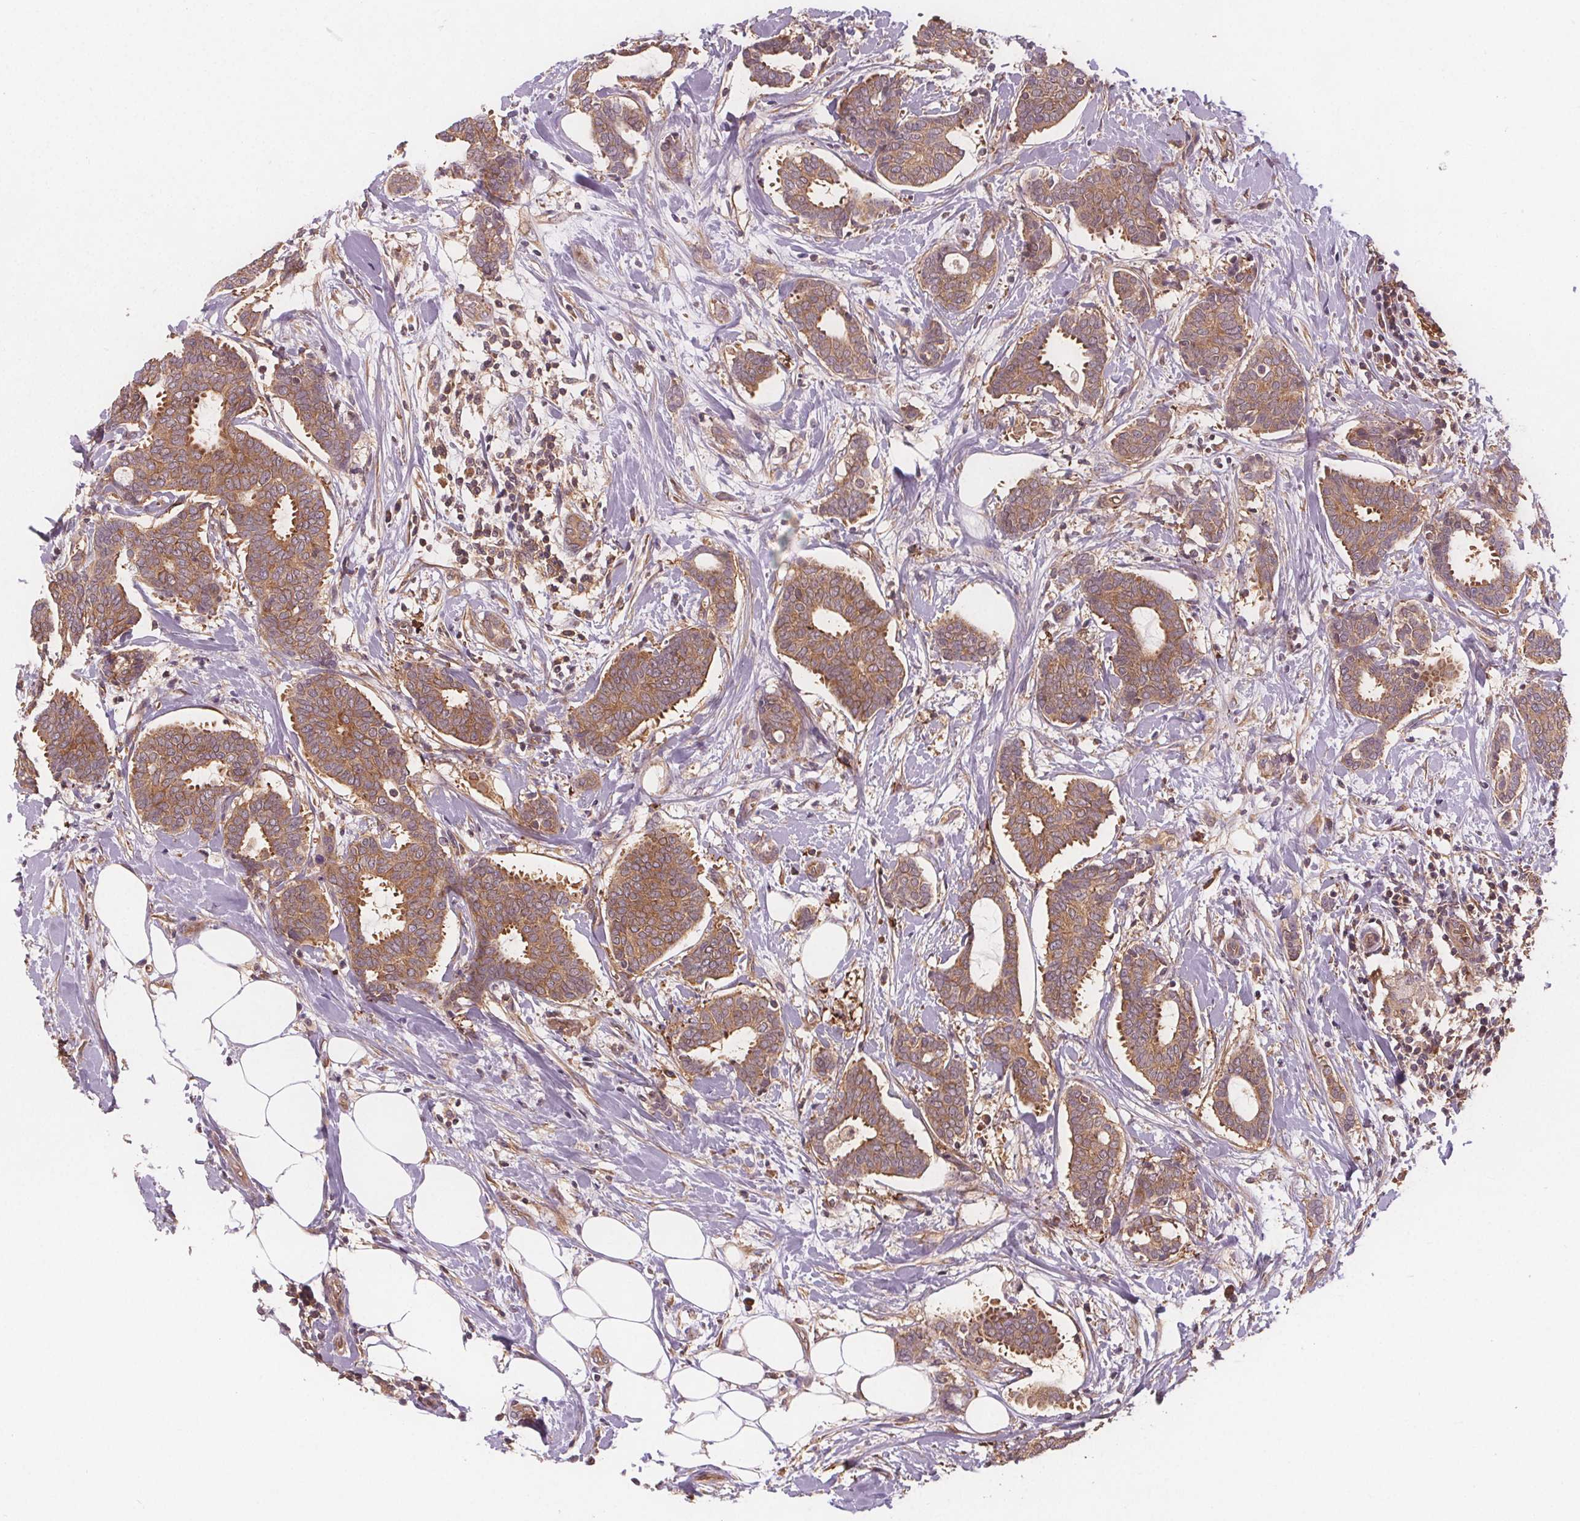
{"staining": {"intensity": "moderate", "quantity": ">75%", "location": "cytoplasmic/membranous"}, "tissue": "breast cancer", "cell_type": "Tumor cells", "image_type": "cancer", "snomed": [{"axis": "morphology", "description": "Intraductal carcinoma, in situ"}, {"axis": "morphology", "description": "Duct carcinoma"}, {"axis": "morphology", "description": "Lobular carcinoma, in situ"}, {"axis": "topography", "description": "Breast"}], "caption": "IHC of breast cancer demonstrates medium levels of moderate cytoplasmic/membranous positivity in about >75% of tumor cells. Immunohistochemistry stains the protein of interest in brown and the nuclei are stained blue.", "gene": "EIF3D", "patient": {"sex": "female", "age": 44}}